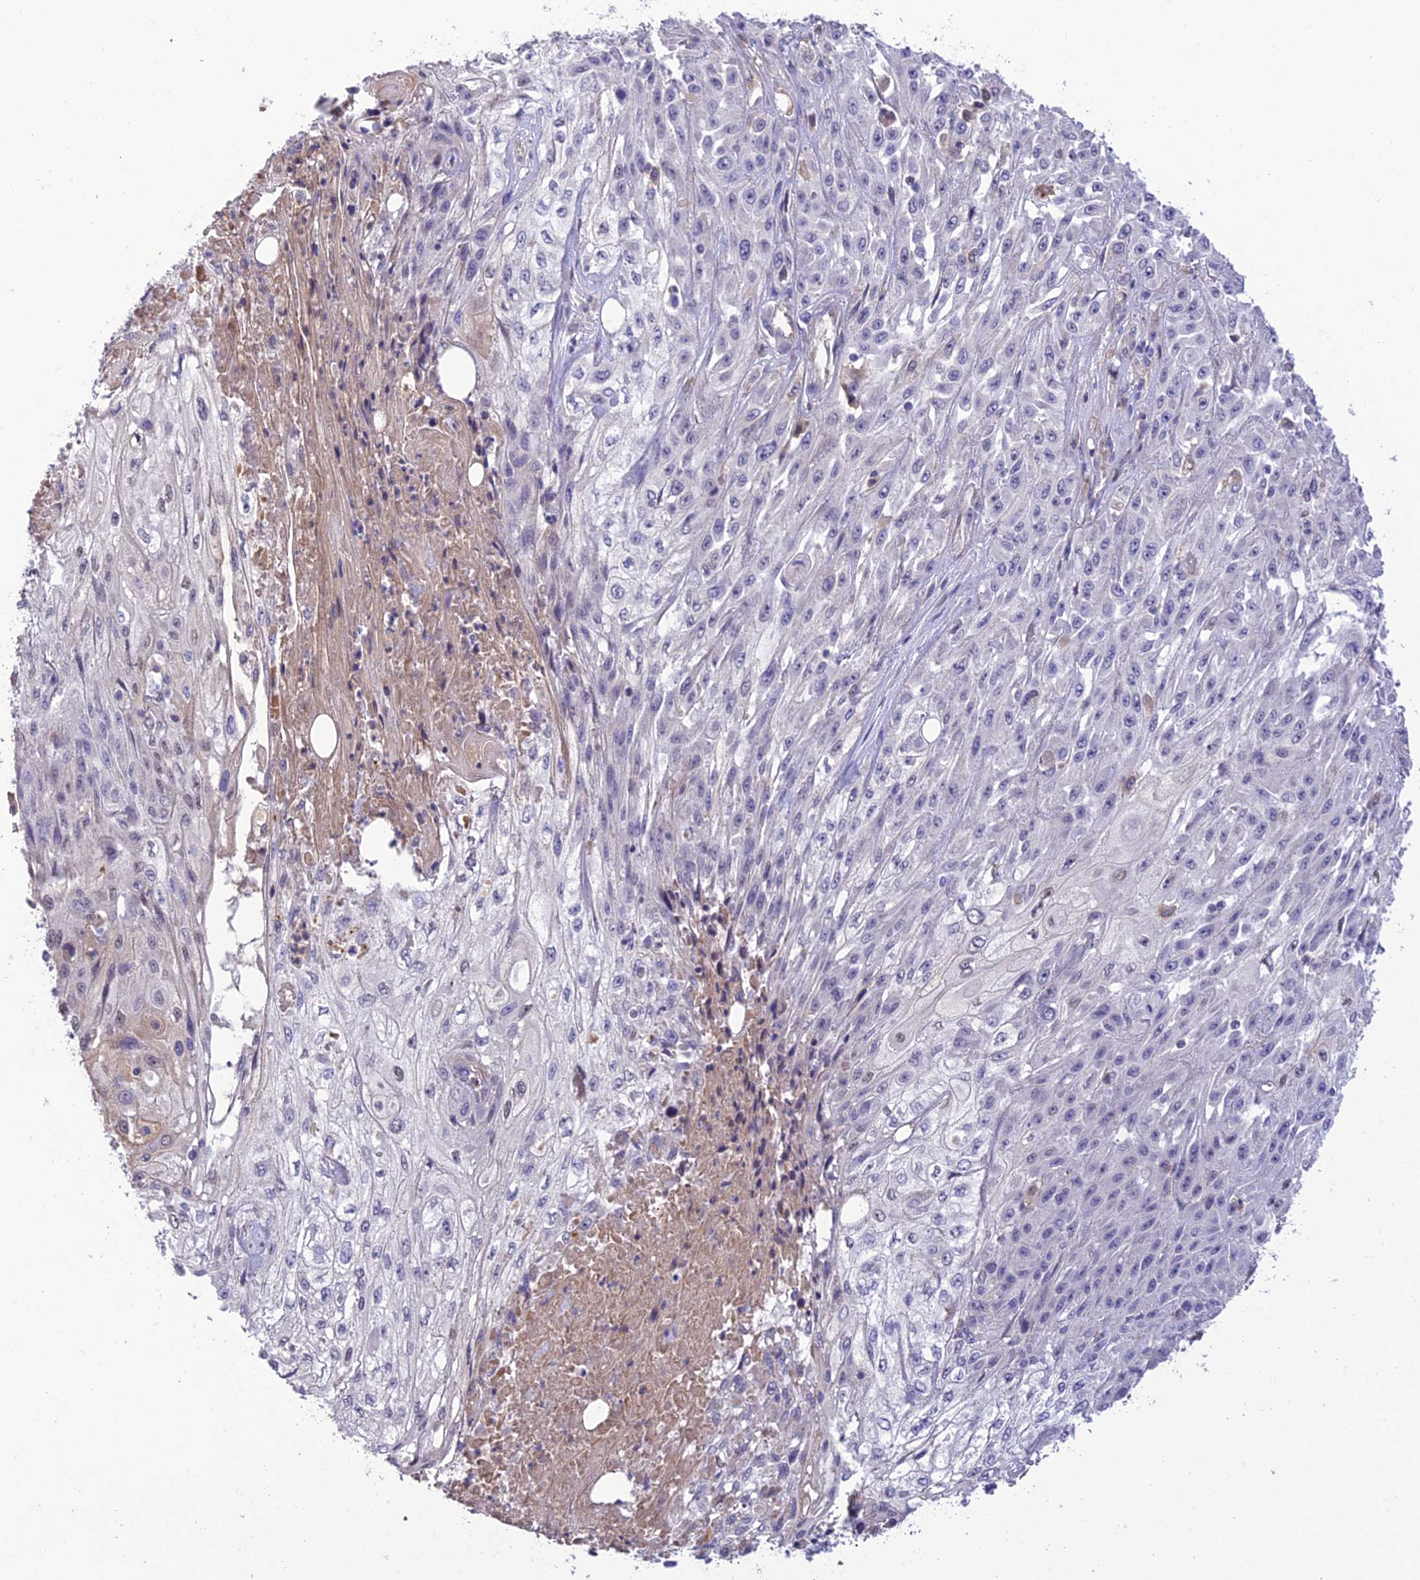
{"staining": {"intensity": "negative", "quantity": "none", "location": "none"}, "tissue": "skin cancer", "cell_type": "Tumor cells", "image_type": "cancer", "snomed": [{"axis": "morphology", "description": "Squamous cell carcinoma, NOS"}, {"axis": "morphology", "description": "Squamous cell carcinoma, metastatic, NOS"}, {"axis": "topography", "description": "Skin"}, {"axis": "topography", "description": "Lymph node"}], "caption": "Tumor cells show no significant protein positivity in skin metastatic squamous cell carcinoma.", "gene": "MIOS", "patient": {"sex": "male", "age": 75}}